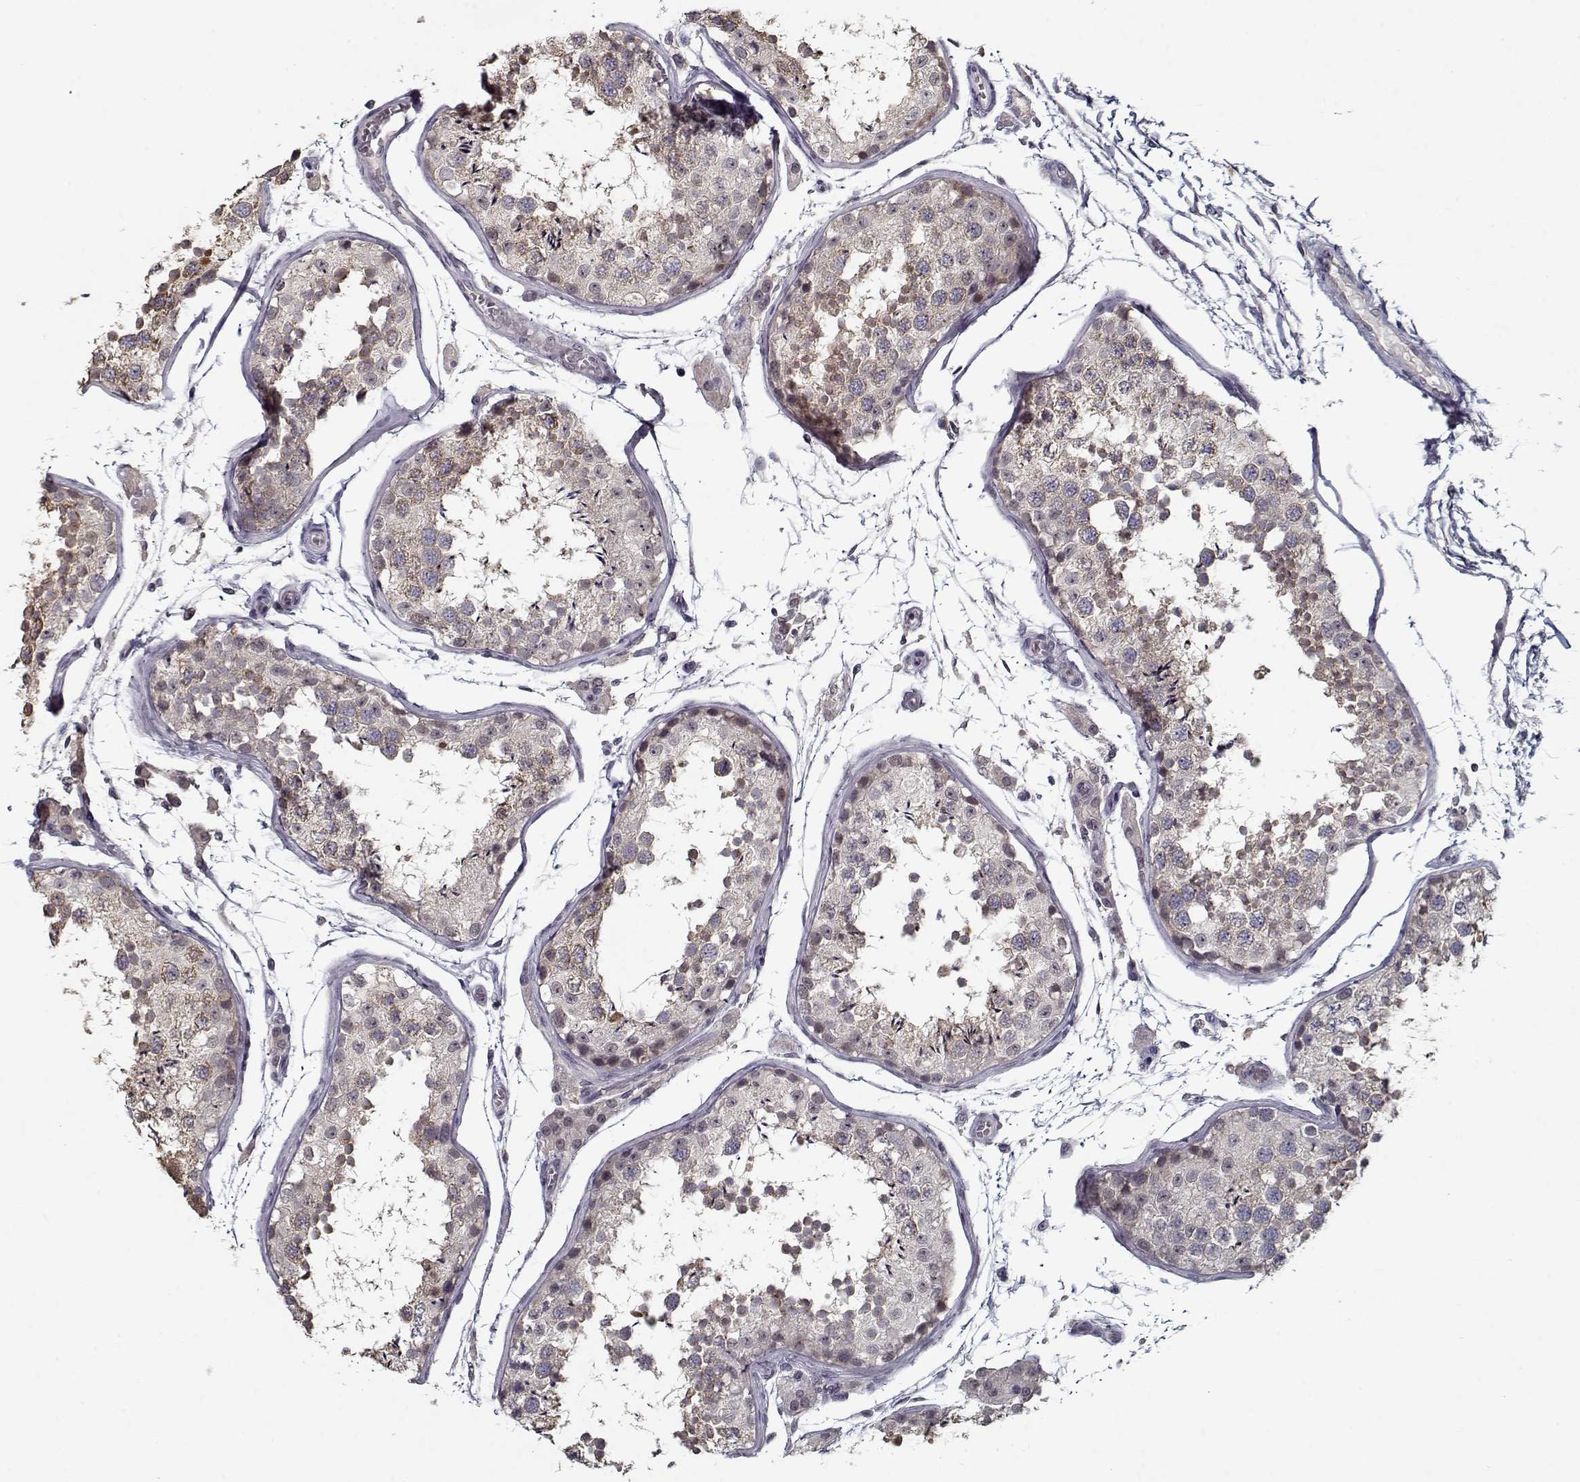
{"staining": {"intensity": "weak", "quantity": ">75%", "location": "cytoplasmic/membranous"}, "tissue": "testis", "cell_type": "Cells in seminiferous ducts", "image_type": "normal", "snomed": [{"axis": "morphology", "description": "Normal tissue, NOS"}, {"axis": "topography", "description": "Testis"}], "caption": "The histopathology image demonstrates immunohistochemical staining of unremarkable testis. There is weak cytoplasmic/membranous positivity is seen in approximately >75% of cells in seminiferous ducts.", "gene": "TESPA1", "patient": {"sex": "male", "age": 29}}